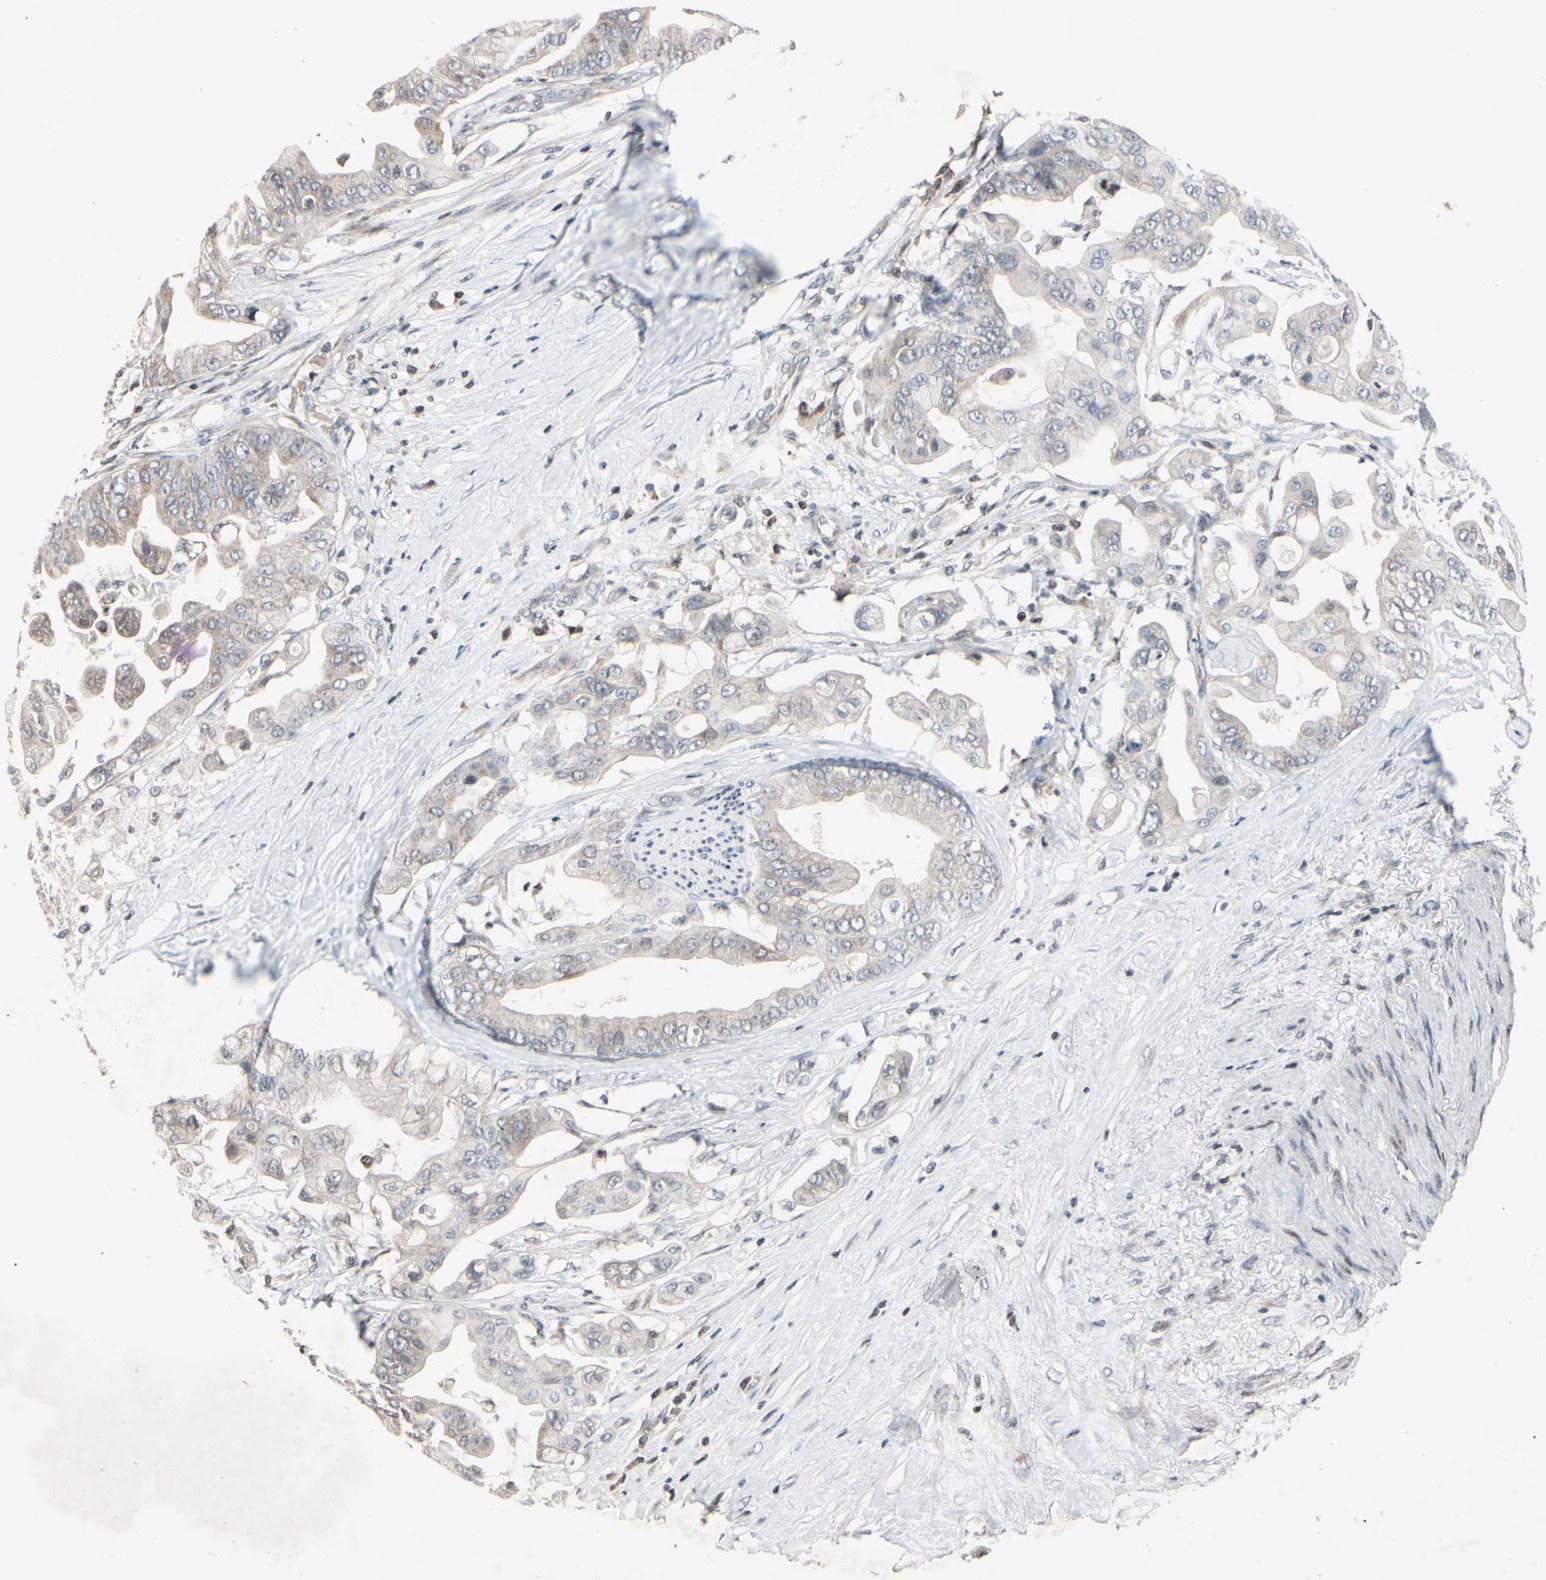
{"staining": {"intensity": "weak", "quantity": "<25%", "location": "cytoplasmic/membranous"}, "tissue": "pancreatic cancer", "cell_type": "Tumor cells", "image_type": "cancer", "snomed": [{"axis": "morphology", "description": "Adenocarcinoma, NOS"}, {"axis": "topography", "description": "Pancreas"}], "caption": "IHC histopathology image of human pancreatic adenocarcinoma stained for a protein (brown), which displays no positivity in tumor cells.", "gene": "ARG1", "patient": {"sex": "female", "age": 75}}